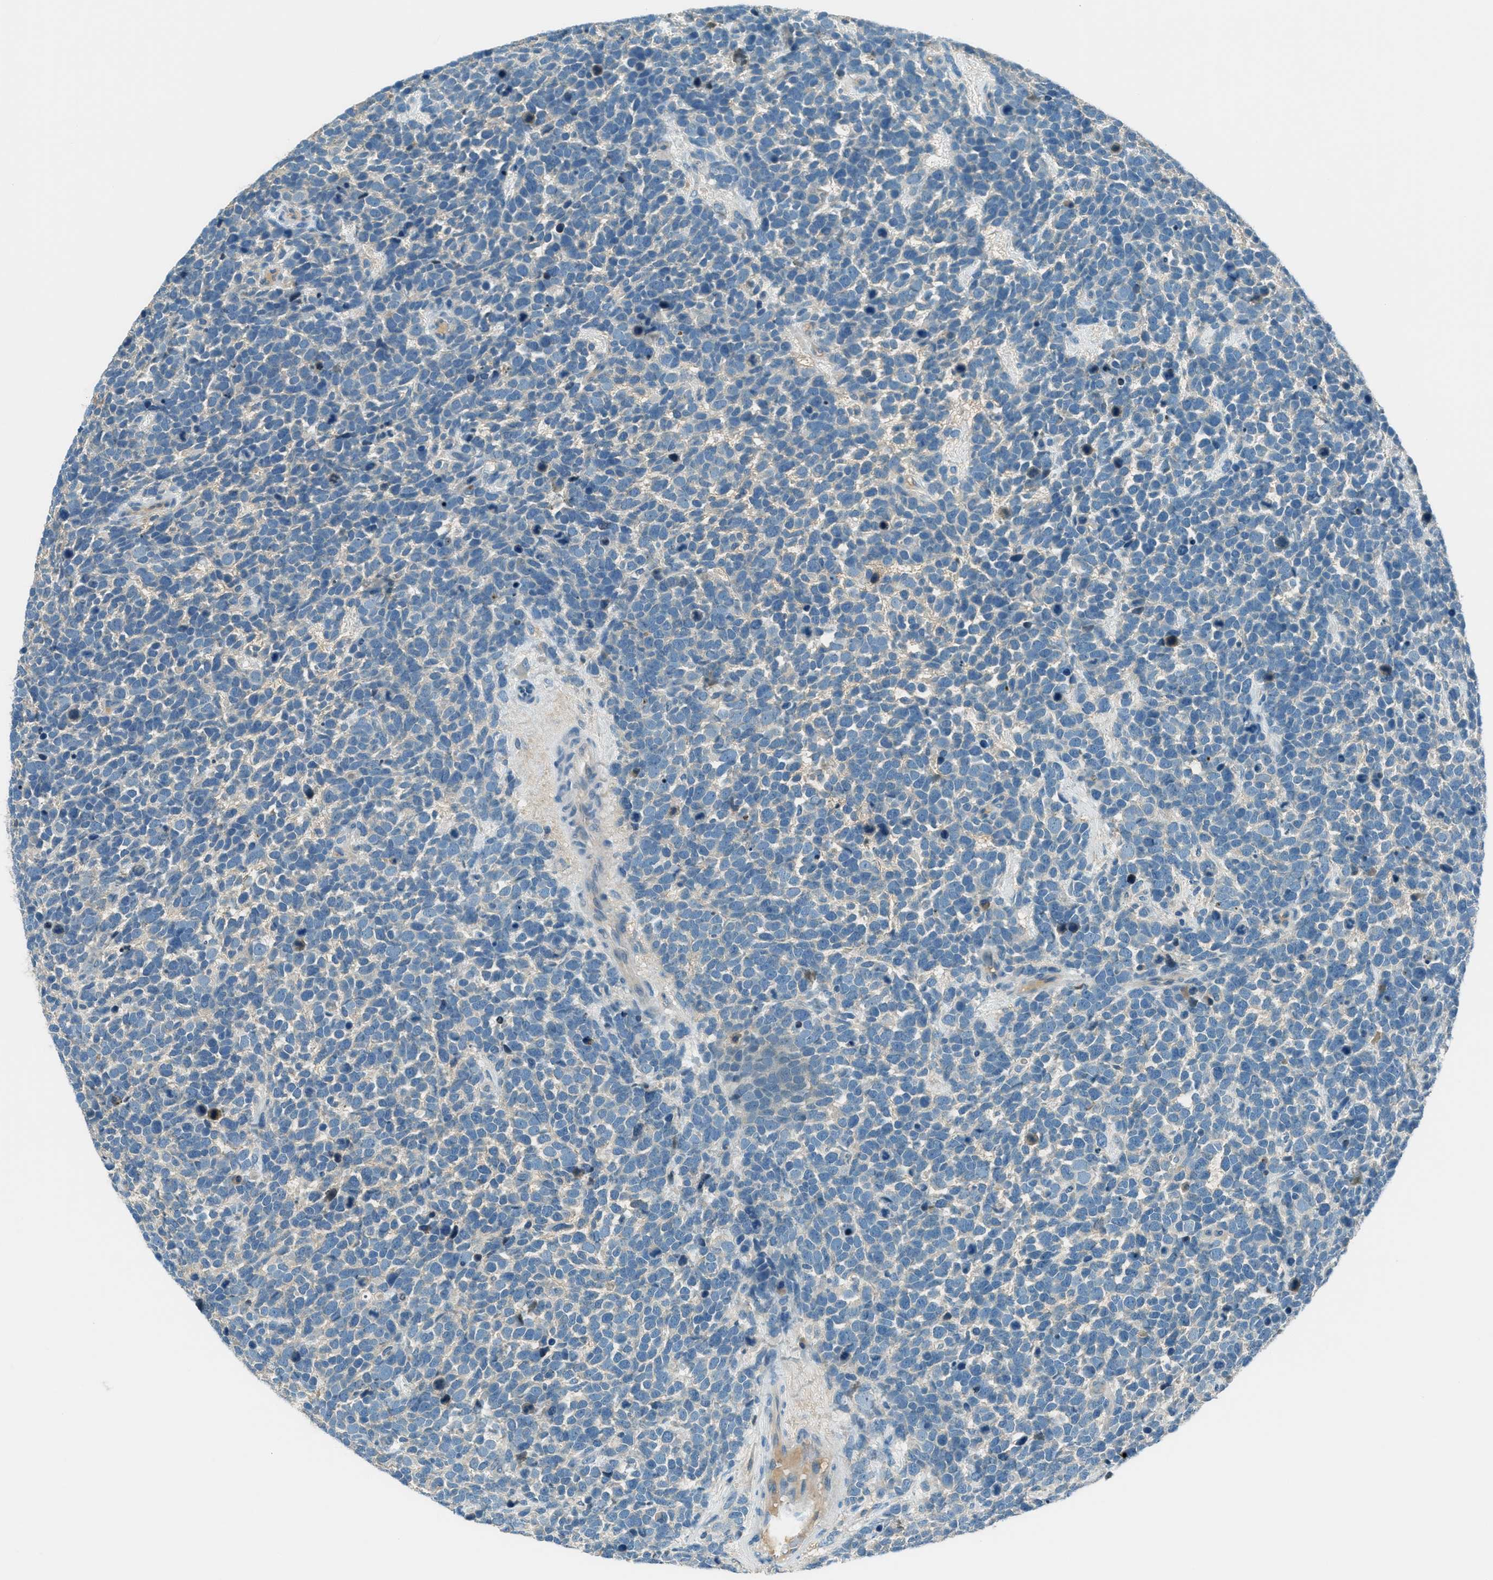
{"staining": {"intensity": "negative", "quantity": "none", "location": "none"}, "tissue": "urothelial cancer", "cell_type": "Tumor cells", "image_type": "cancer", "snomed": [{"axis": "morphology", "description": "Urothelial carcinoma, High grade"}, {"axis": "topography", "description": "Urinary bladder"}], "caption": "Photomicrograph shows no significant protein staining in tumor cells of urothelial cancer.", "gene": "MSLN", "patient": {"sex": "female", "age": 82}}